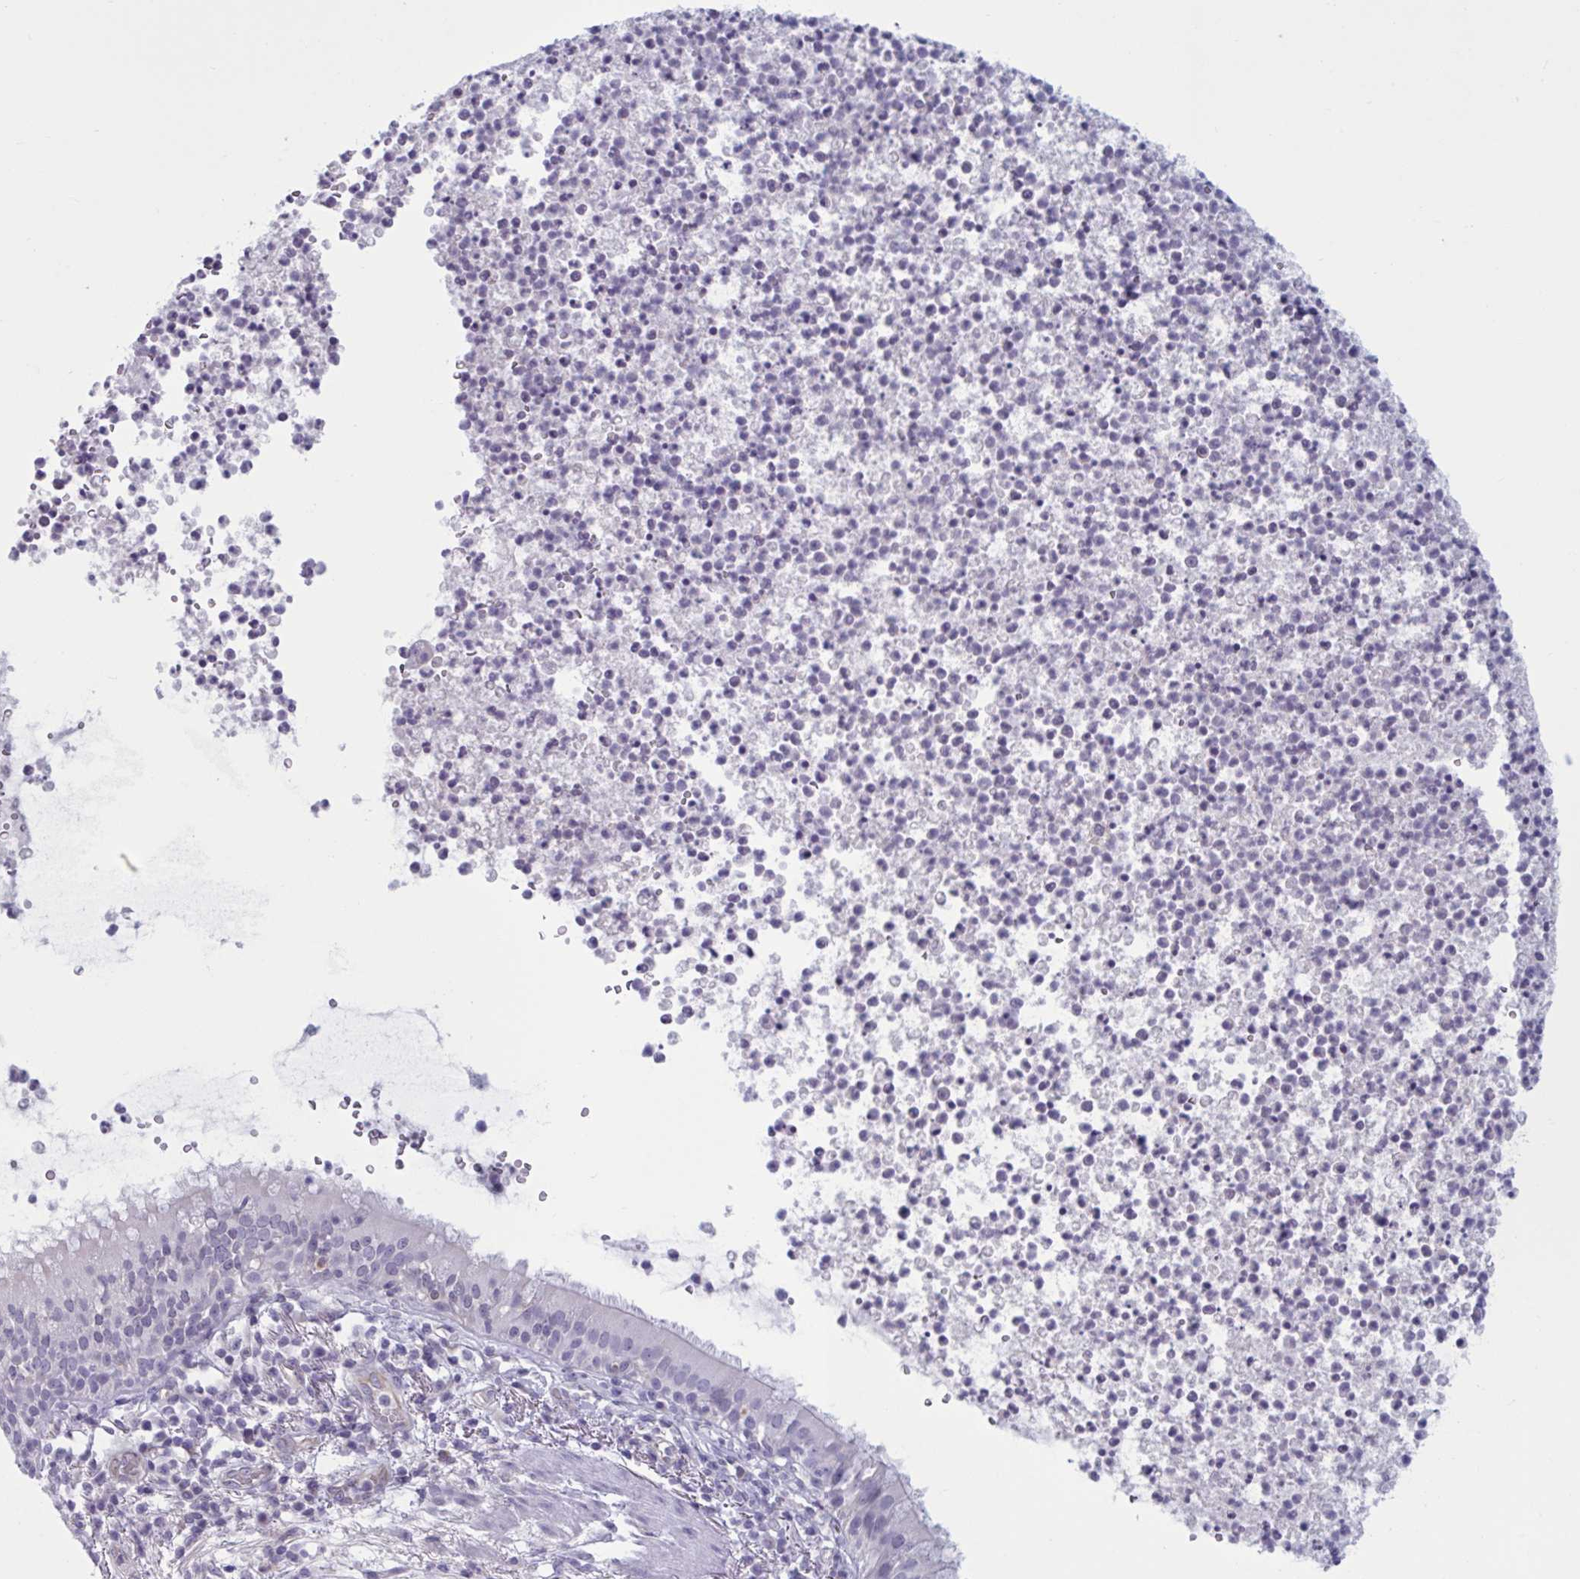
{"staining": {"intensity": "negative", "quantity": "none", "location": "none"}, "tissue": "bronchus", "cell_type": "Respiratory epithelial cells", "image_type": "normal", "snomed": [{"axis": "morphology", "description": "Normal tissue, NOS"}, {"axis": "topography", "description": "Cartilage tissue"}, {"axis": "topography", "description": "Bronchus"}], "caption": "The histopathology image reveals no staining of respiratory epithelial cells in unremarkable bronchus. Nuclei are stained in blue.", "gene": "OR1L3", "patient": {"sex": "male", "age": 56}}